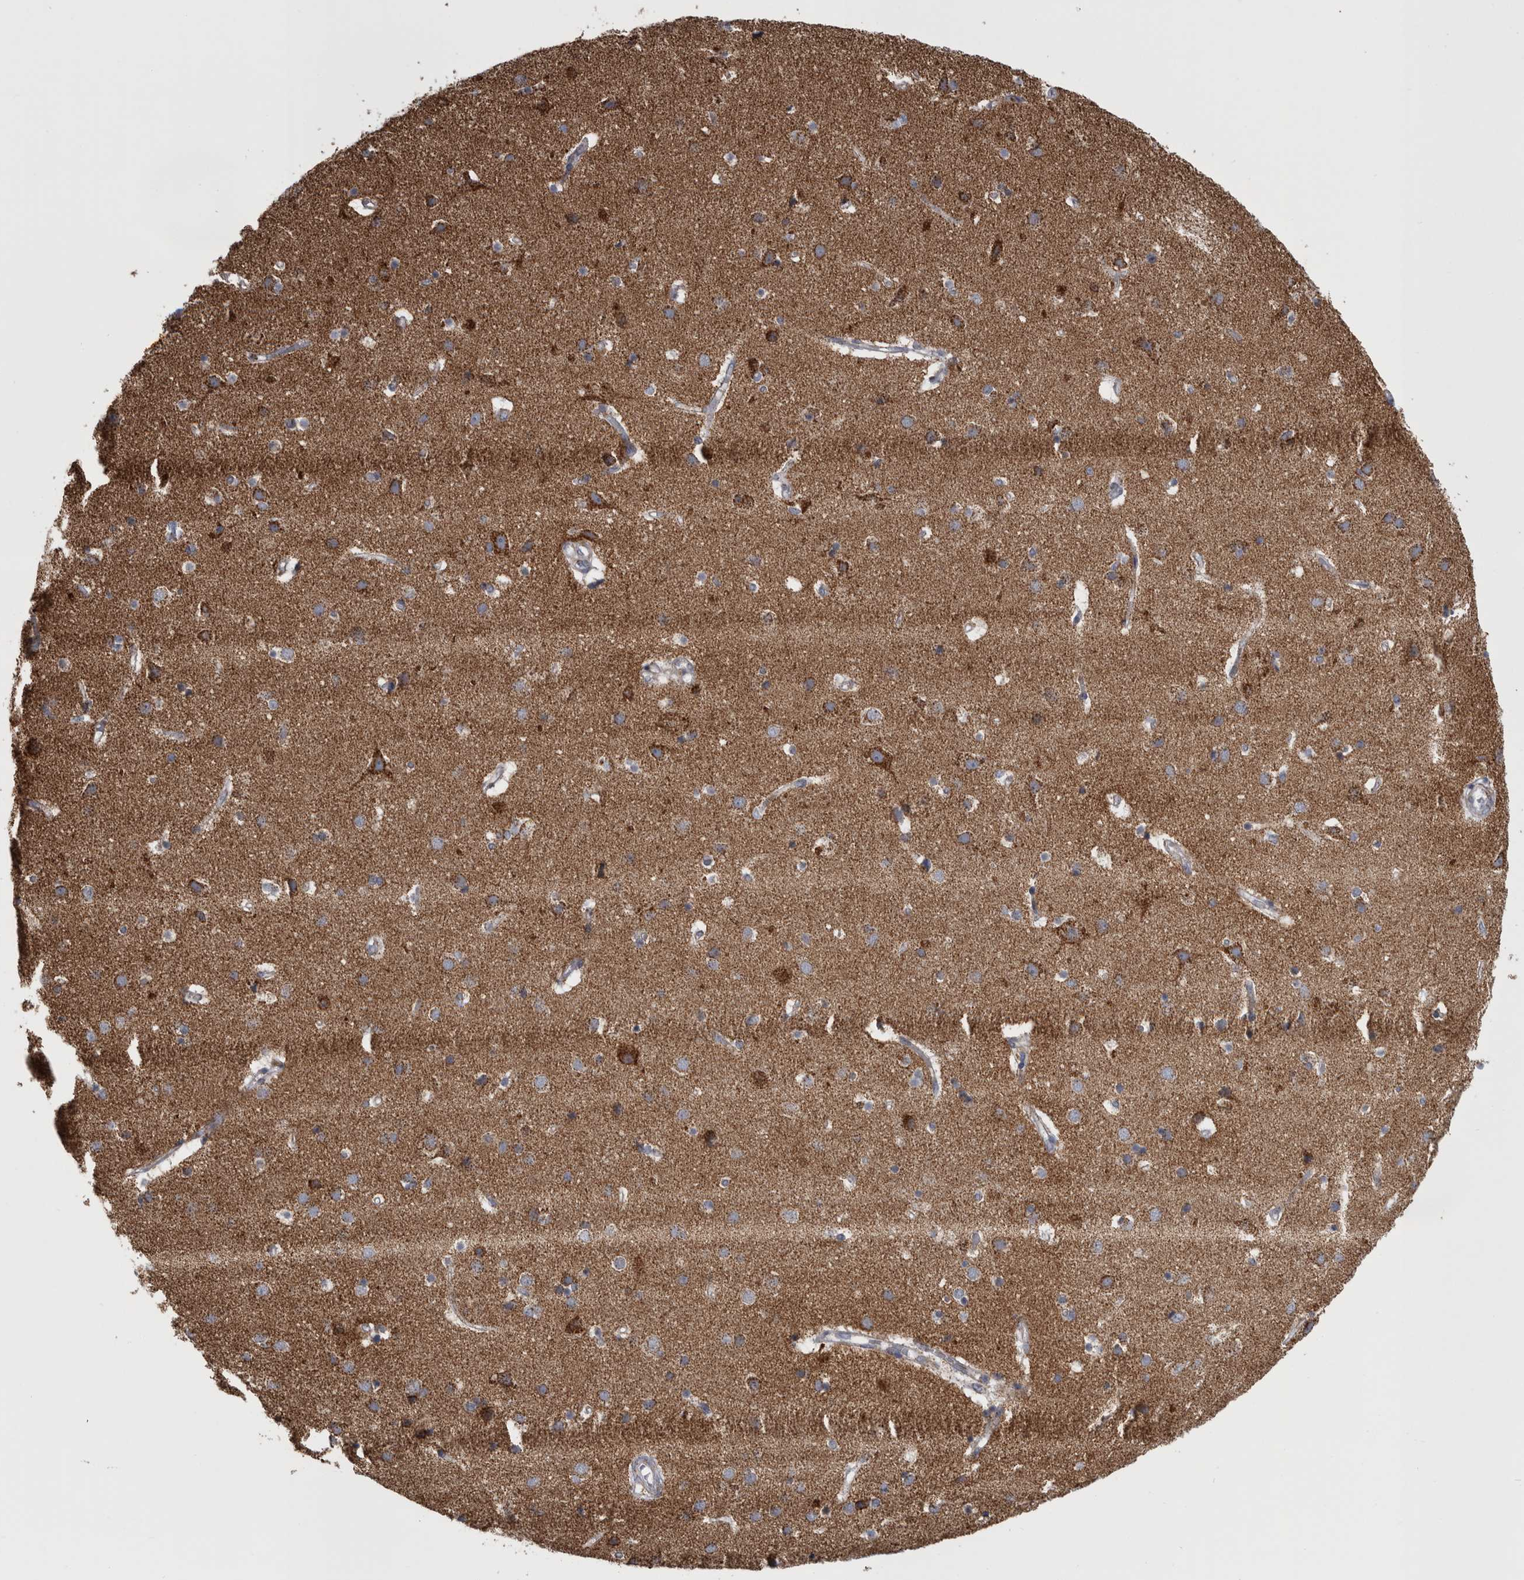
{"staining": {"intensity": "negative", "quantity": "none", "location": "none"}, "tissue": "cerebral cortex", "cell_type": "Endothelial cells", "image_type": "normal", "snomed": [{"axis": "morphology", "description": "Normal tissue, NOS"}, {"axis": "topography", "description": "Cerebral cortex"}], "caption": "Immunohistochemistry (IHC) photomicrograph of benign cerebral cortex: cerebral cortex stained with DAB exhibits no significant protein expression in endothelial cells.", "gene": "MDH2", "patient": {"sex": "male", "age": 54}}